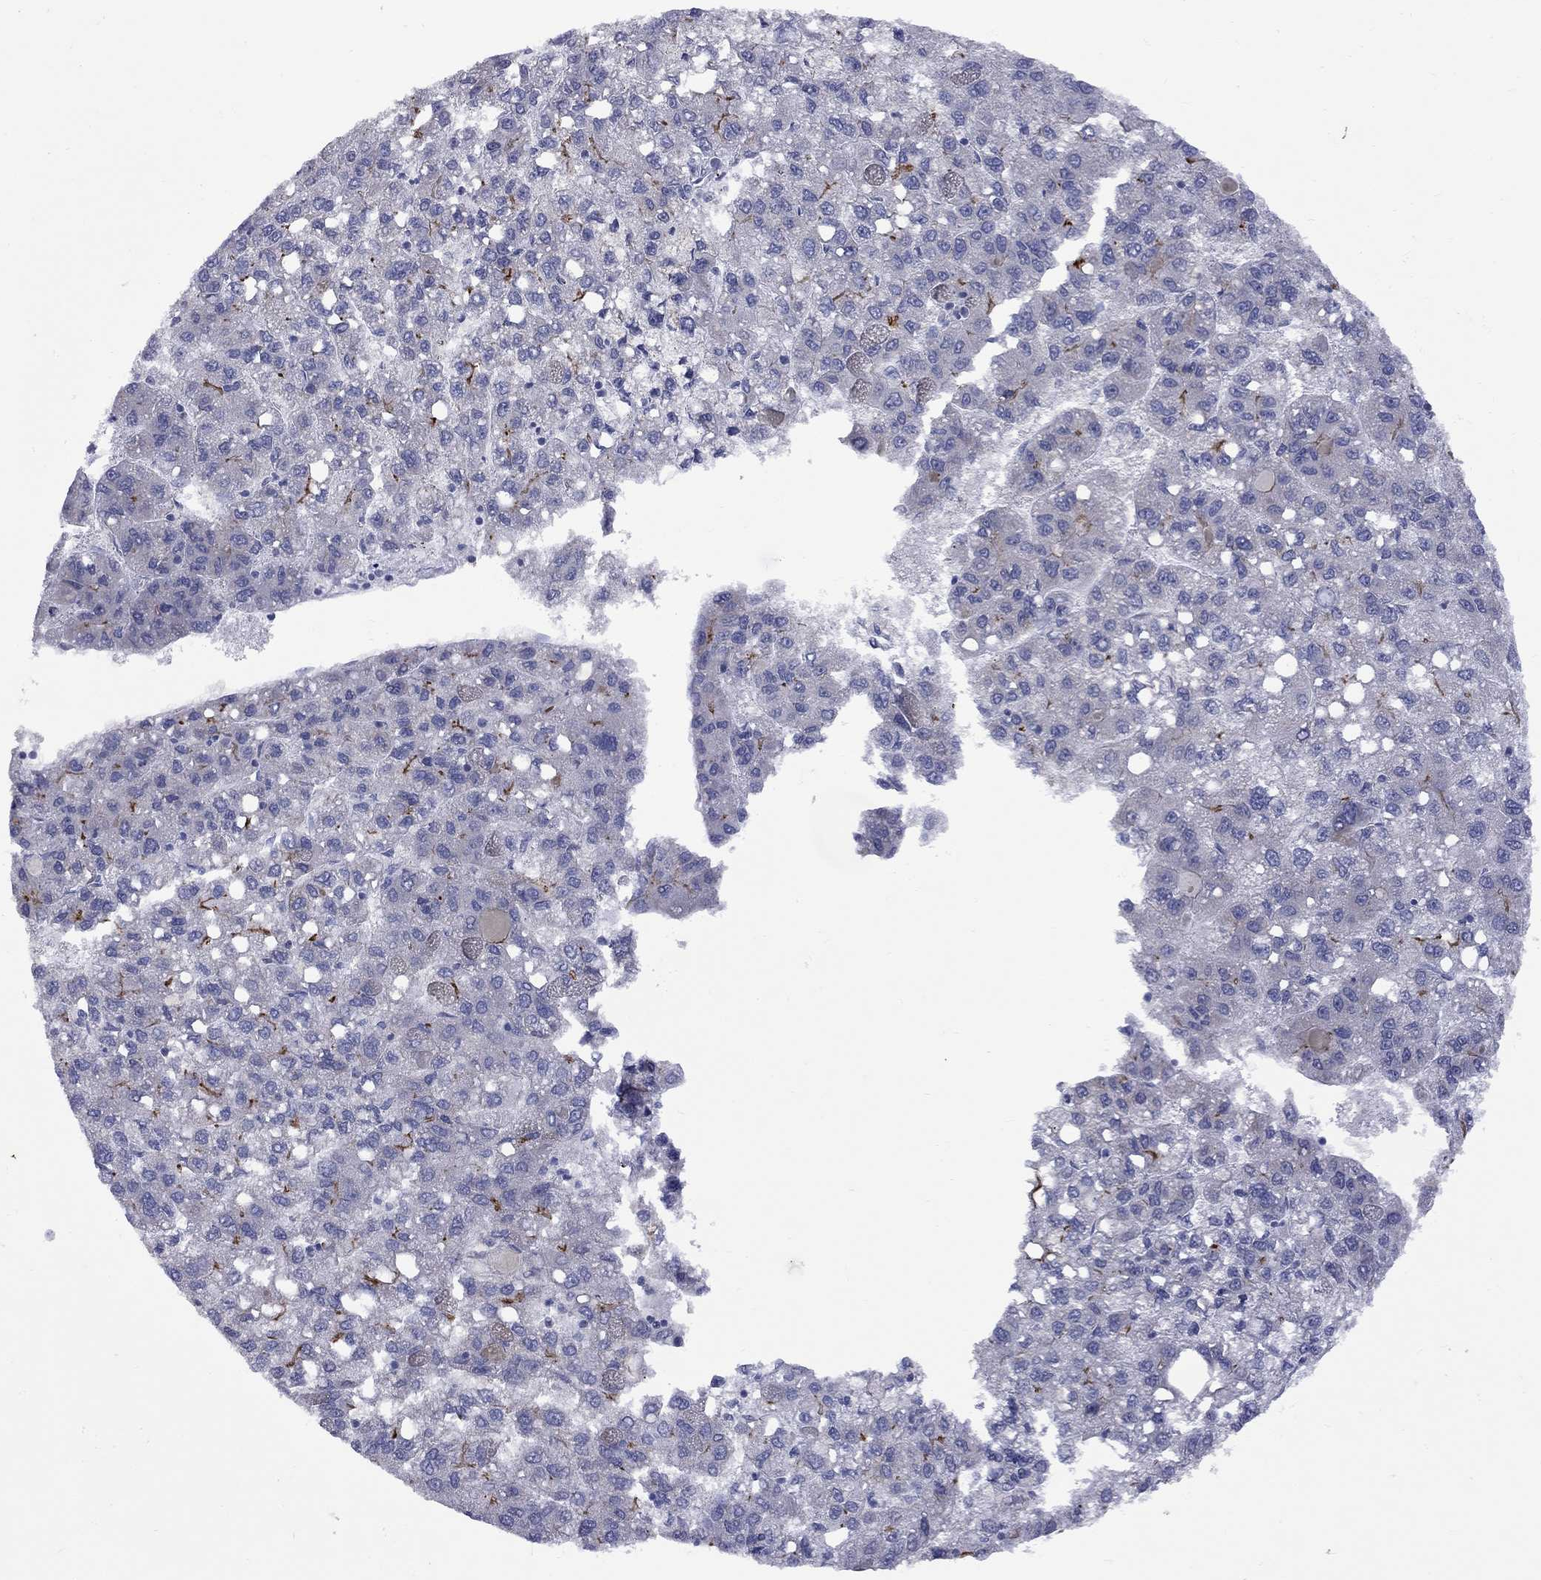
{"staining": {"intensity": "strong", "quantity": "<25%", "location": "cytoplasmic/membranous"}, "tissue": "liver cancer", "cell_type": "Tumor cells", "image_type": "cancer", "snomed": [{"axis": "morphology", "description": "Carcinoma, Hepatocellular, NOS"}, {"axis": "topography", "description": "Liver"}], "caption": "Liver hepatocellular carcinoma was stained to show a protein in brown. There is medium levels of strong cytoplasmic/membranous staining in approximately <25% of tumor cells. (DAB IHC with brightfield microscopy, high magnification).", "gene": "ABCB4", "patient": {"sex": "female", "age": 82}}